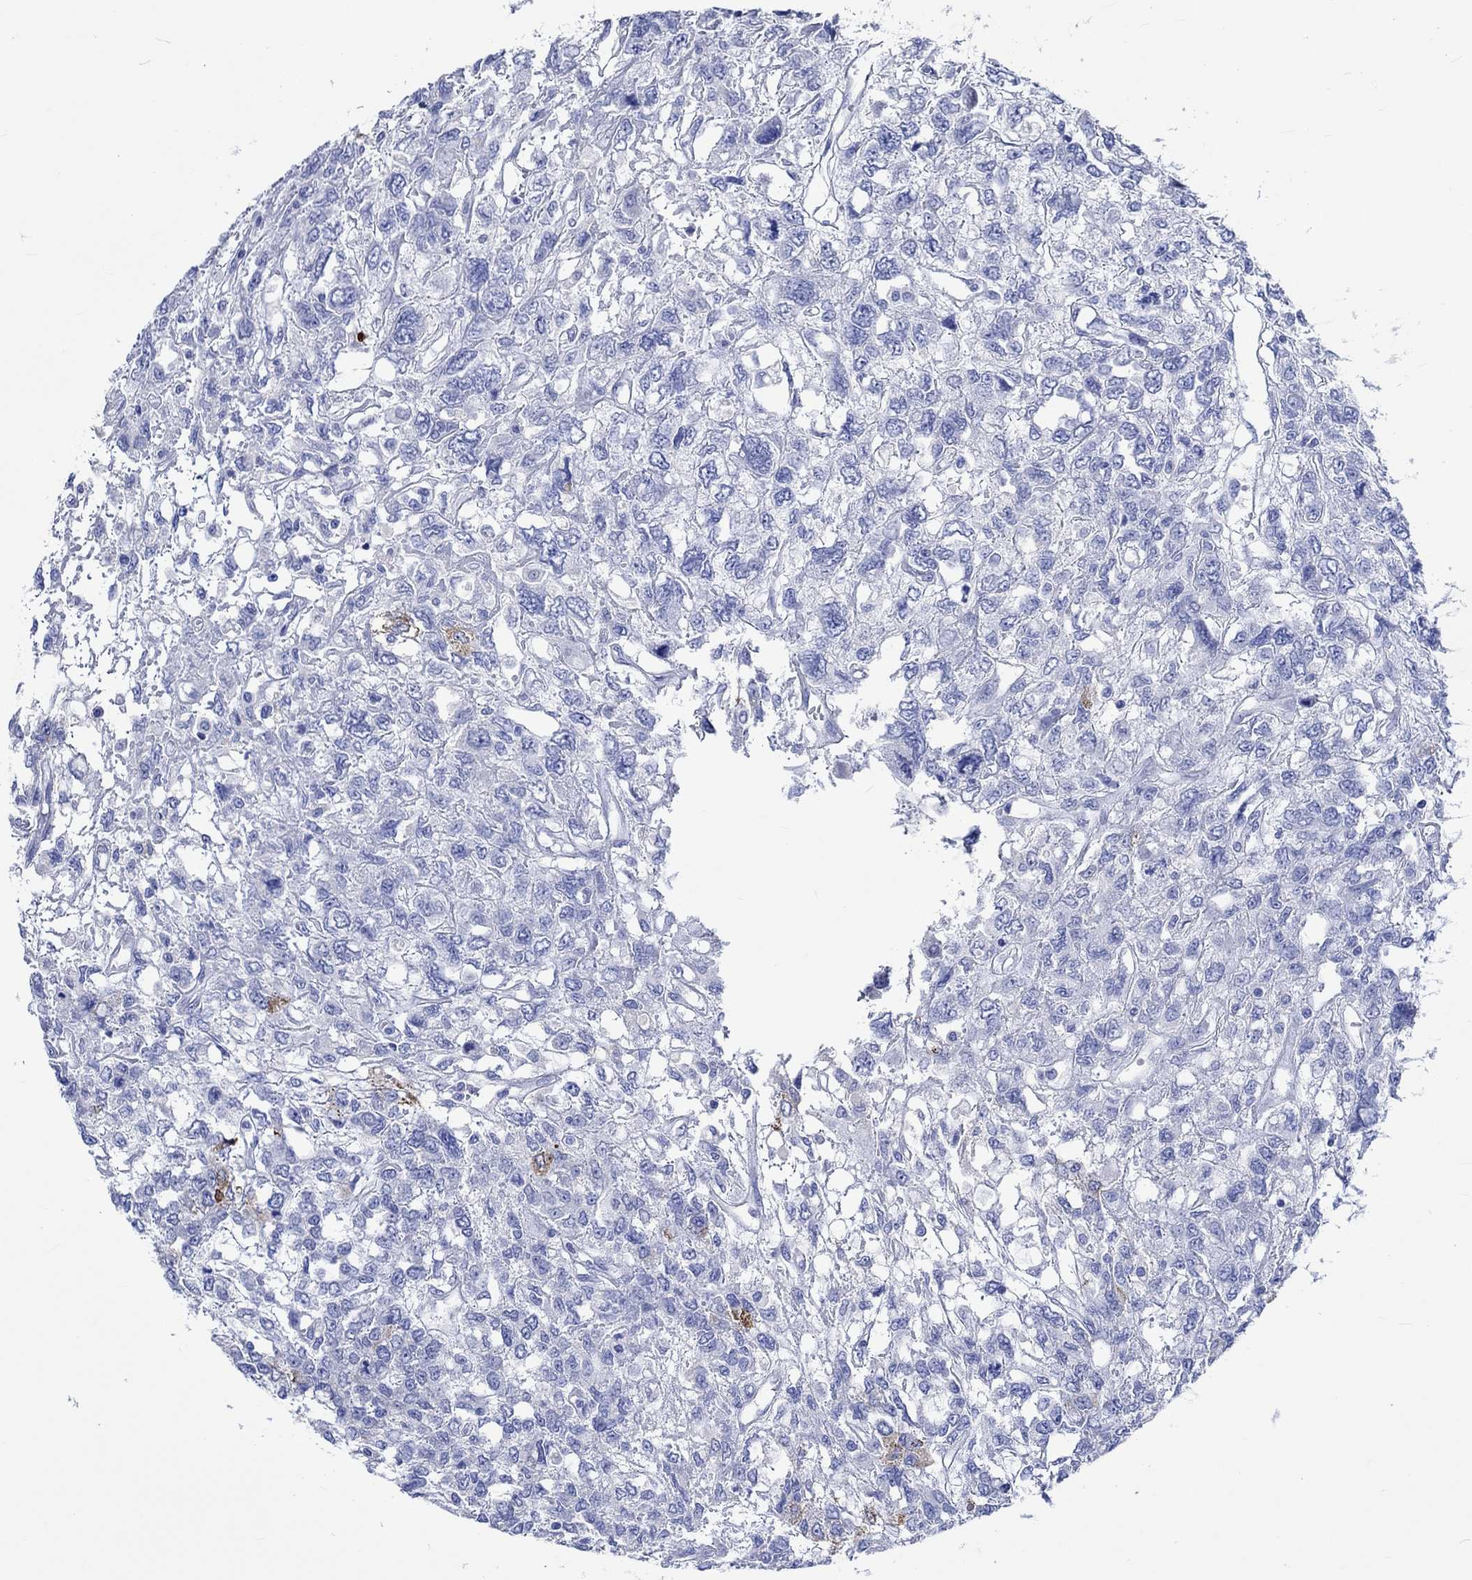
{"staining": {"intensity": "negative", "quantity": "none", "location": "none"}, "tissue": "testis cancer", "cell_type": "Tumor cells", "image_type": "cancer", "snomed": [{"axis": "morphology", "description": "Seminoma, NOS"}, {"axis": "topography", "description": "Testis"}], "caption": "Seminoma (testis) was stained to show a protein in brown. There is no significant positivity in tumor cells.", "gene": "KLHL33", "patient": {"sex": "male", "age": 52}}